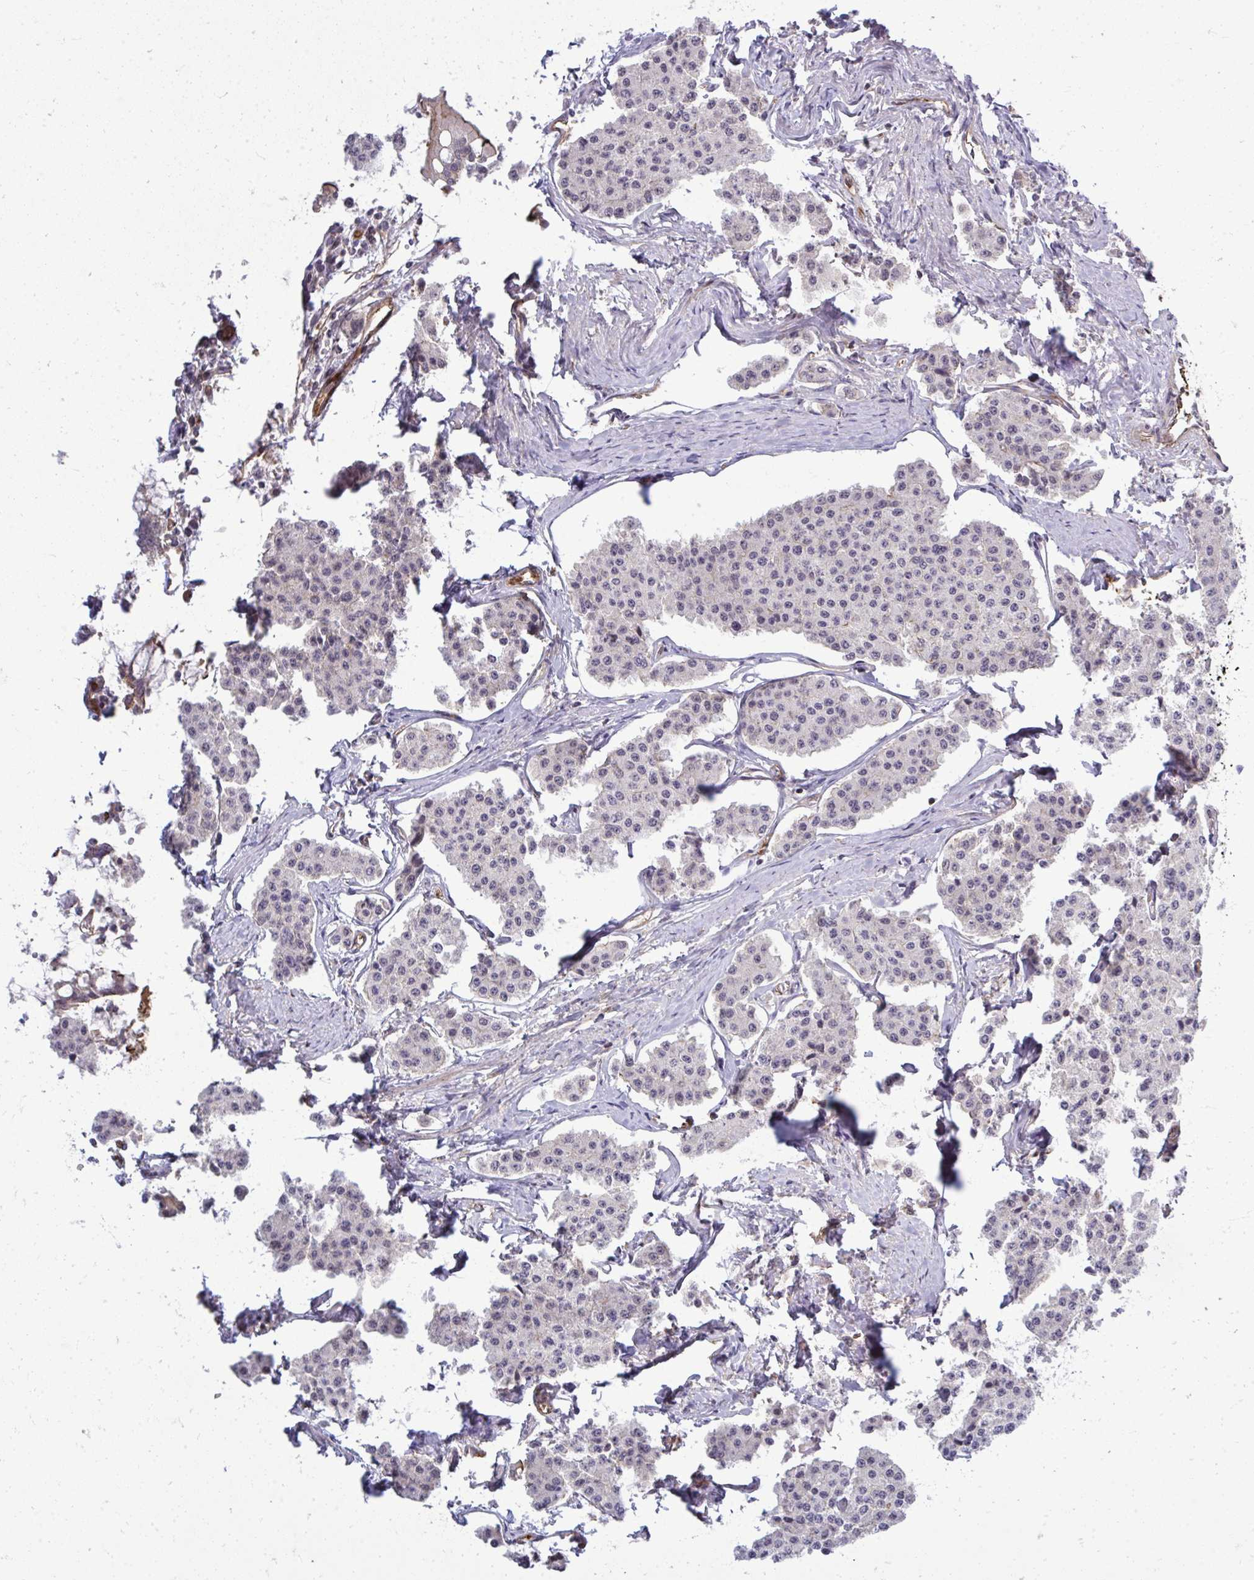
{"staining": {"intensity": "negative", "quantity": "none", "location": "none"}, "tissue": "carcinoid", "cell_type": "Tumor cells", "image_type": "cancer", "snomed": [{"axis": "morphology", "description": "Carcinoid, malignant, NOS"}, {"axis": "topography", "description": "Small intestine"}], "caption": "Tumor cells are negative for protein expression in human carcinoid.", "gene": "FUT10", "patient": {"sex": "female", "age": 65}}